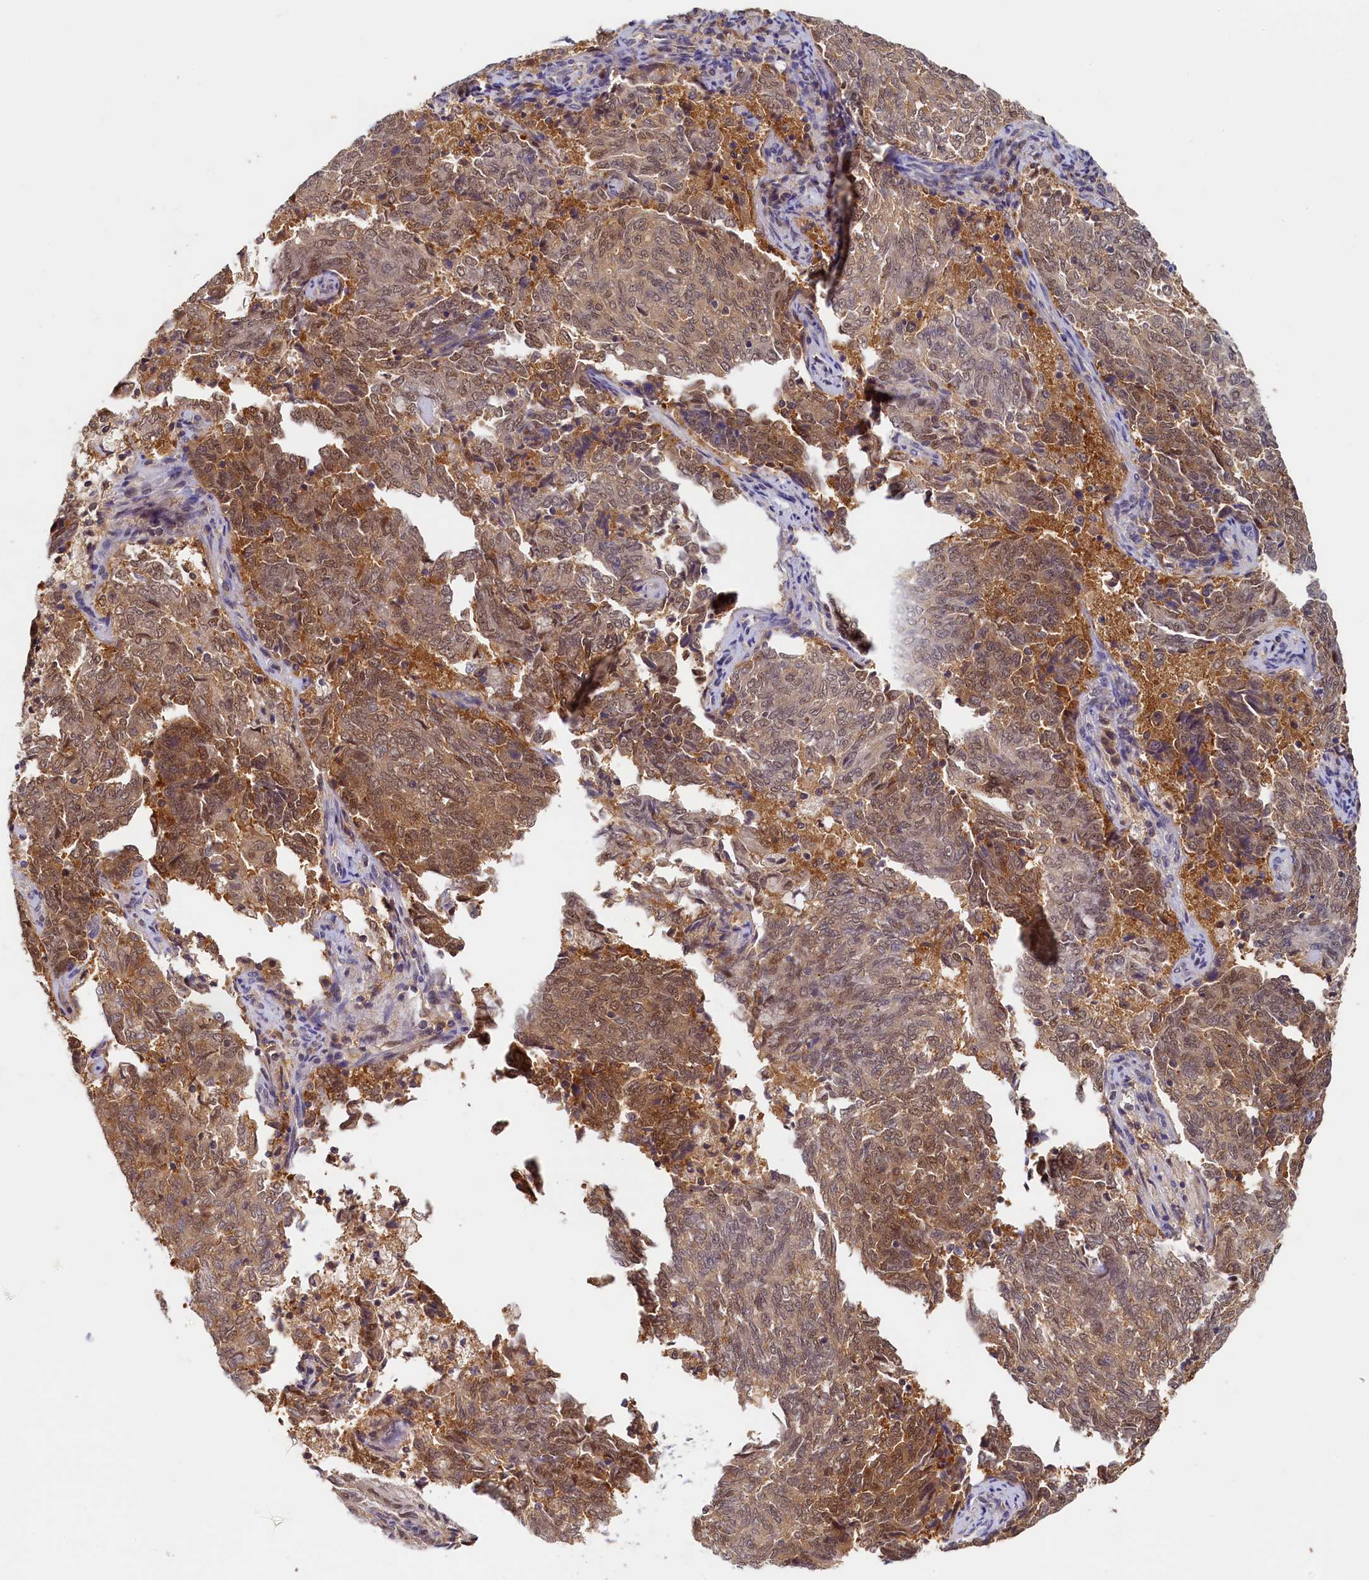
{"staining": {"intensity": "moderate", "quantity": ">75%", "location": "cytoplasmic/membranous,nuclear"}, "tissue": "endometrial cancer", "cell_type": "Tumor cells", "image_type": "cancer", "snomed": [{"axis": "morphology", "description": "Adenocarcinoma, NOS"}, {"axis": "topography", "description": "Endometrium"}], "caption": "Endometrial cancer (adenocarcinoma) stained with DAB (3,3'-diaminobenzidine) IHC exhibits medium levels of moderate cytoplasmic/membranous and nuclear expression in about >75% of tumor cells. (brown staining indicates protein expression, while blue staining denotes nuclei).", "gene": "PAAF1", "patient": {"sex": "female", "age": 80}}